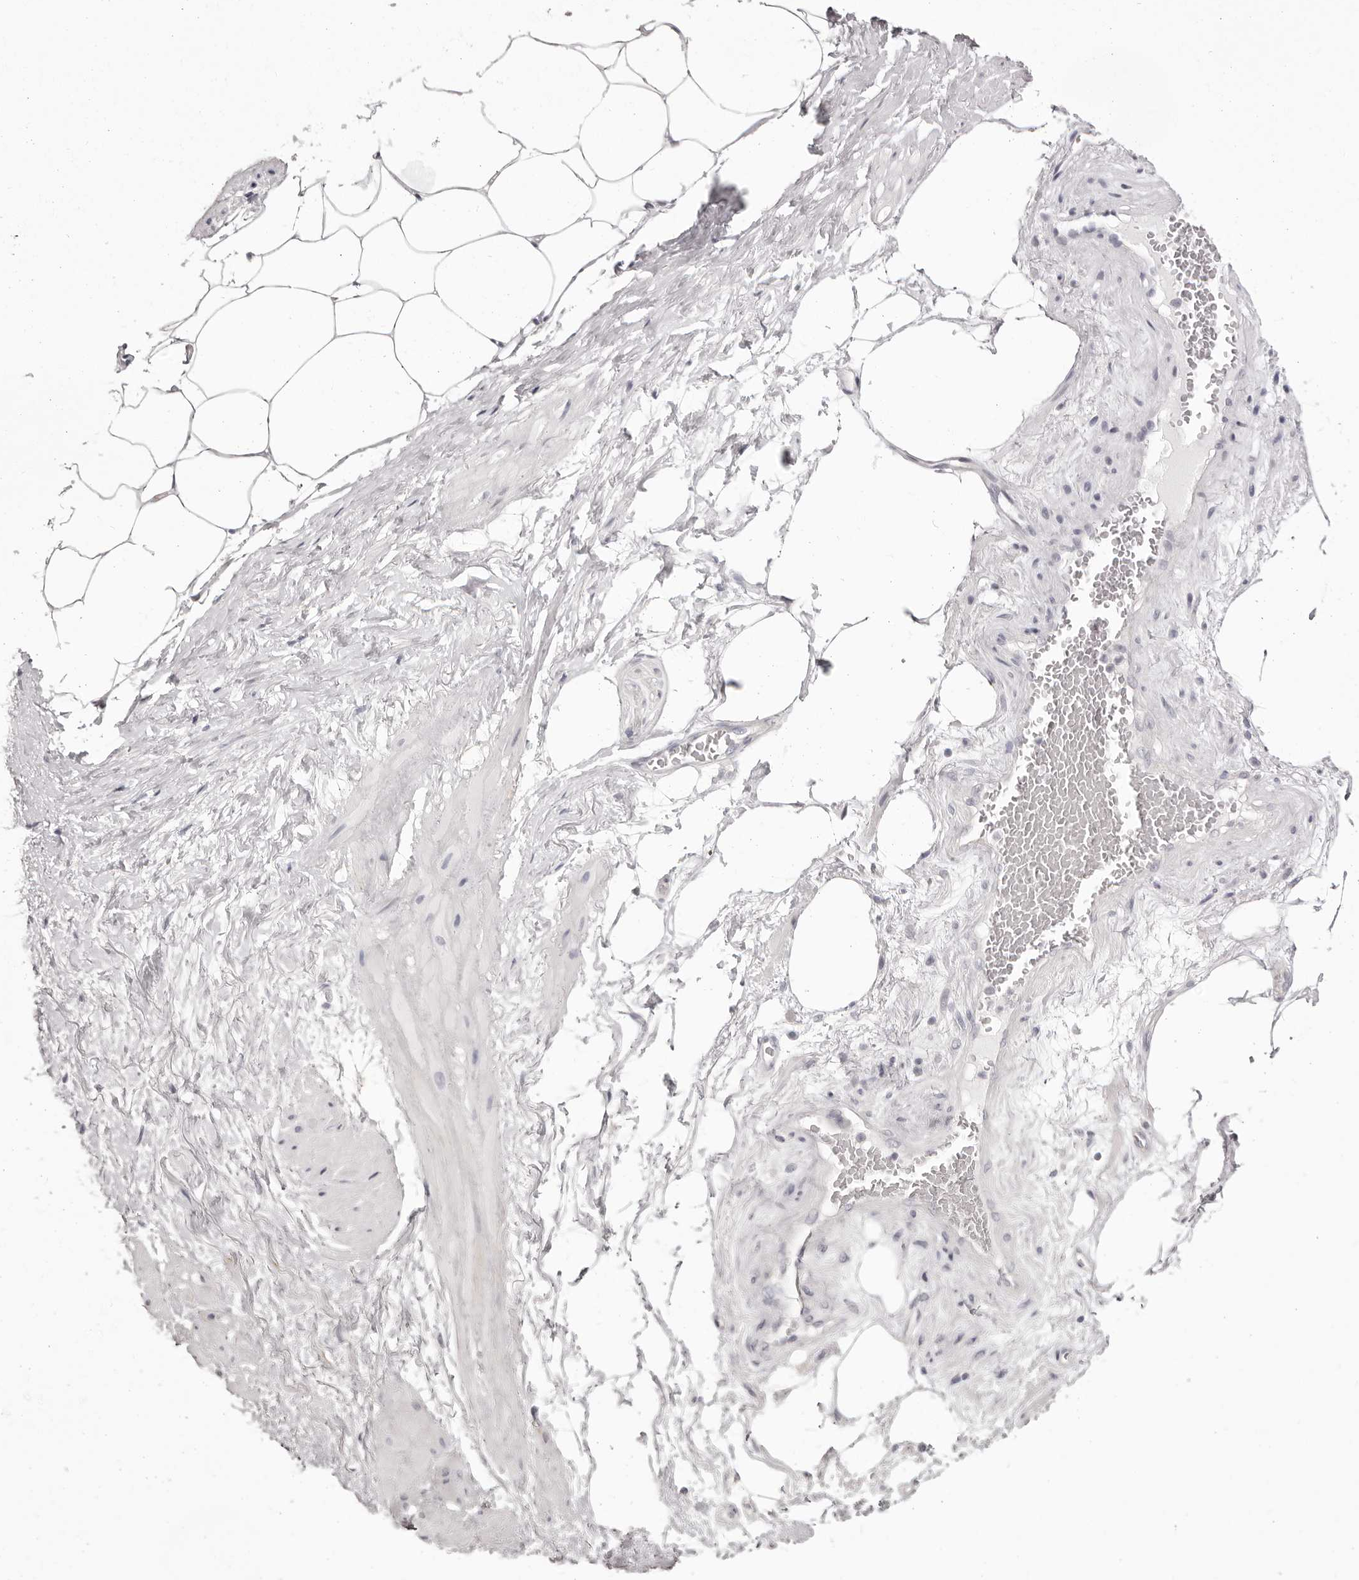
{"staining": {"intensity": "negative", "quantity": "none", "location": "none"}, "tissue": "adipose tissue", "cell_type": "Adipocytes", "image_type": "normal", "snomed": [{"axis": "morphology", "description": "Normal tissue, NOS"}, {"axis": "morphology", "description": "Adenocarcinoma, Low grade"}, {"axis": "topography", "description": "Prostate"}, {"axis": "topography", "description": "Peripheral nerve tissue"}], "caption": "This is a micrograph of immunohistochemistry (IHC) staining of normal adipose tissue, which shows no staining in adipocytes.", "gene": "OTUD3", "patient": {"sex": "male", "age": 63}}